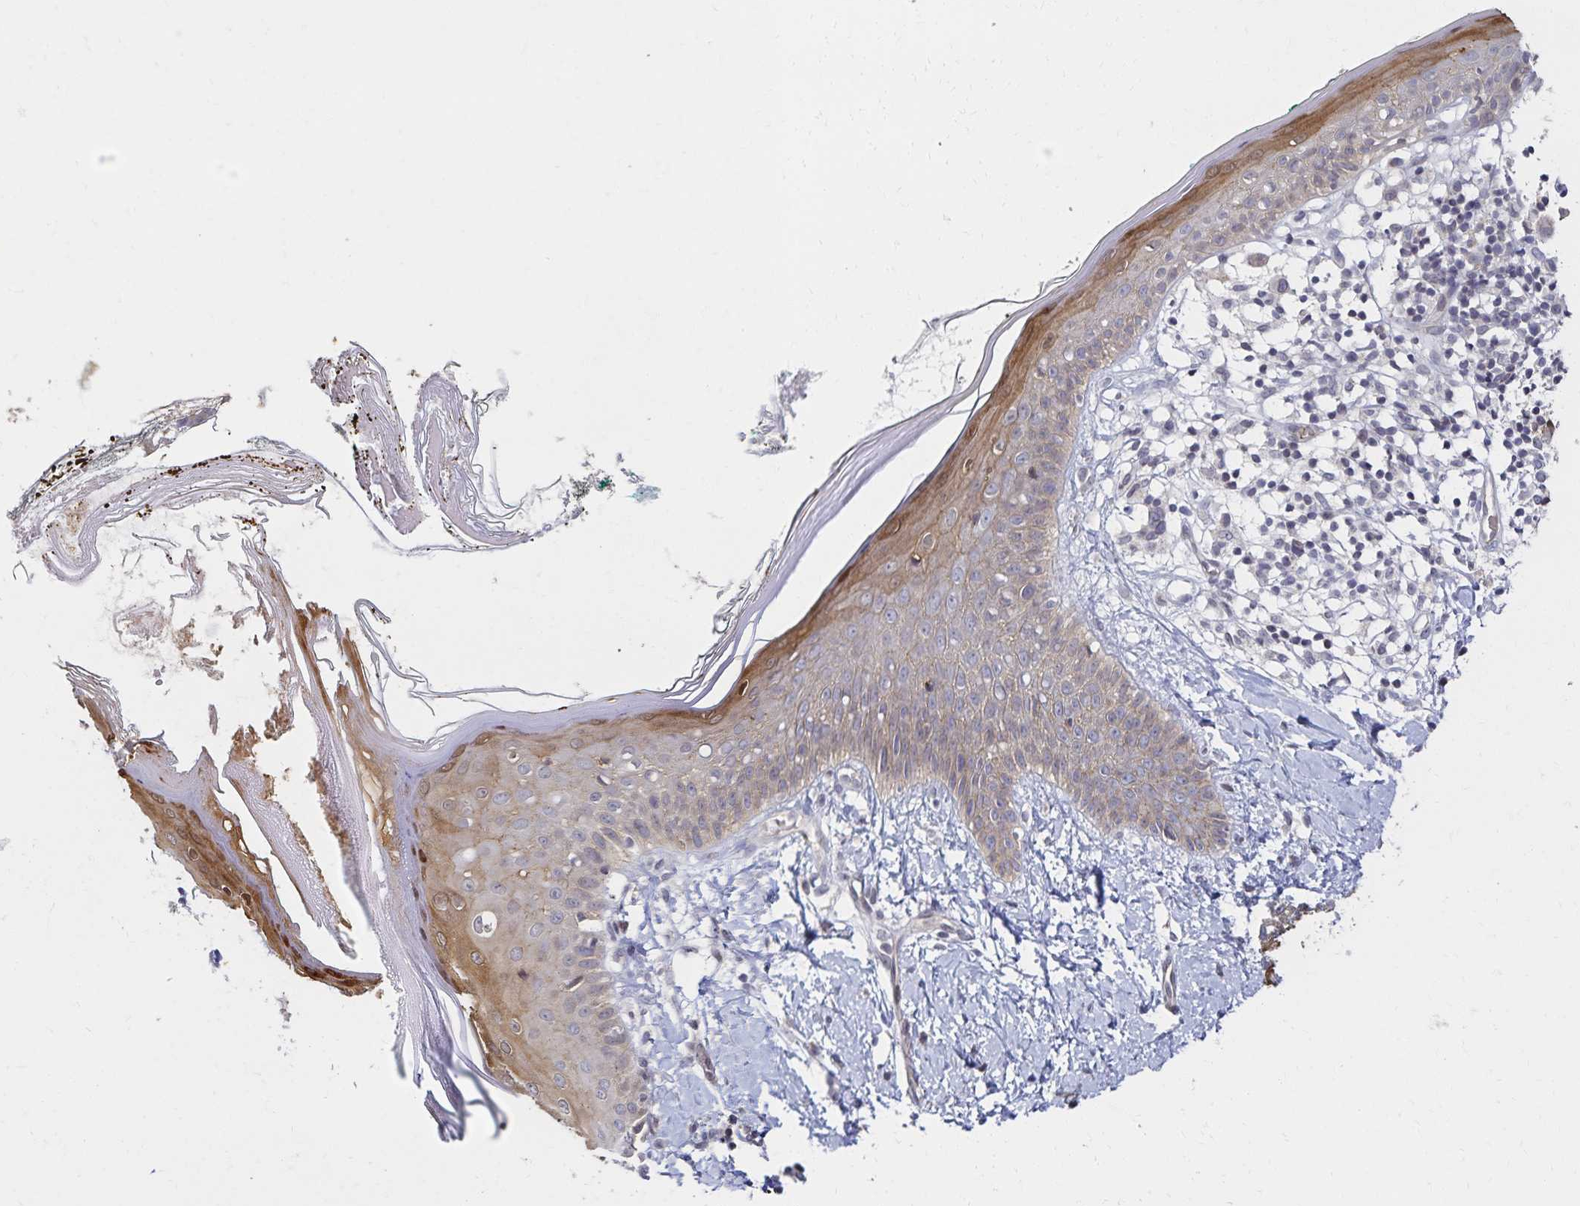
{"staining": {"intensity": "negative", "quantity": "none", "location": "none"}, "tissue": "skin", "cell_type": "Fibroblasts", "image_type": "normal", "snomed": [{"axis": "morphology", "description": "Normal tissue, NOS"}, {"axis": "topography", "description": "Skin"}], "caption": "High magnification brightfield microscopy of normal skin stained with DAB (brown) and counterstained with hematoxylin (blue): fibroblasts show no significant expression.", "gene": "RAB9B", "patient": {"sex": "female", "age": 34}}